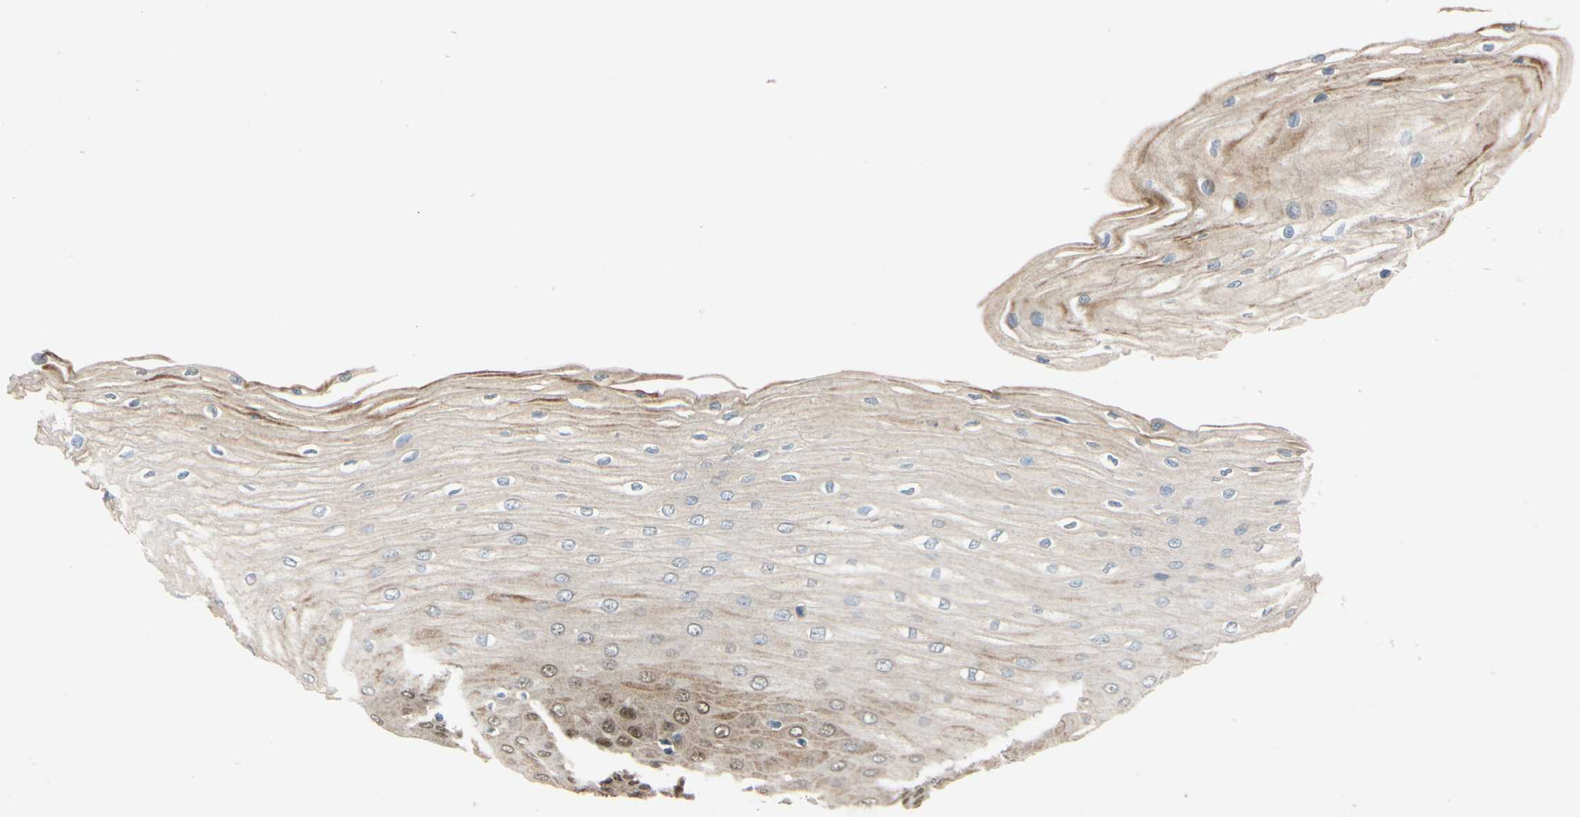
{"staining": {"intensity": "moderate", "quantity": ">75%", "location": "cytoplasmic/membranous,nuclear"}, "tissue": "esophagus", "cell_type": "Squamous epithelial cells", "image_type": "normal", "snomed": [{"axis": "morphology", "description": "Normal tissue, NOS"}, {"axis": "morphology", "description": "Squamous cell carcinoma, NOS"}, {"axis": "topography", "description": "Esophagus"}], "caption": "A brown stain highlights moderate cytoplasmic/membranous,nuclear expression of a protein in squamous epithelial cells of normal esophagus. The protein is shown in brown color, while the nuclei are stained blue.", "gene": "RIOX2", "patient": {"sex": "male", "age": 65}}